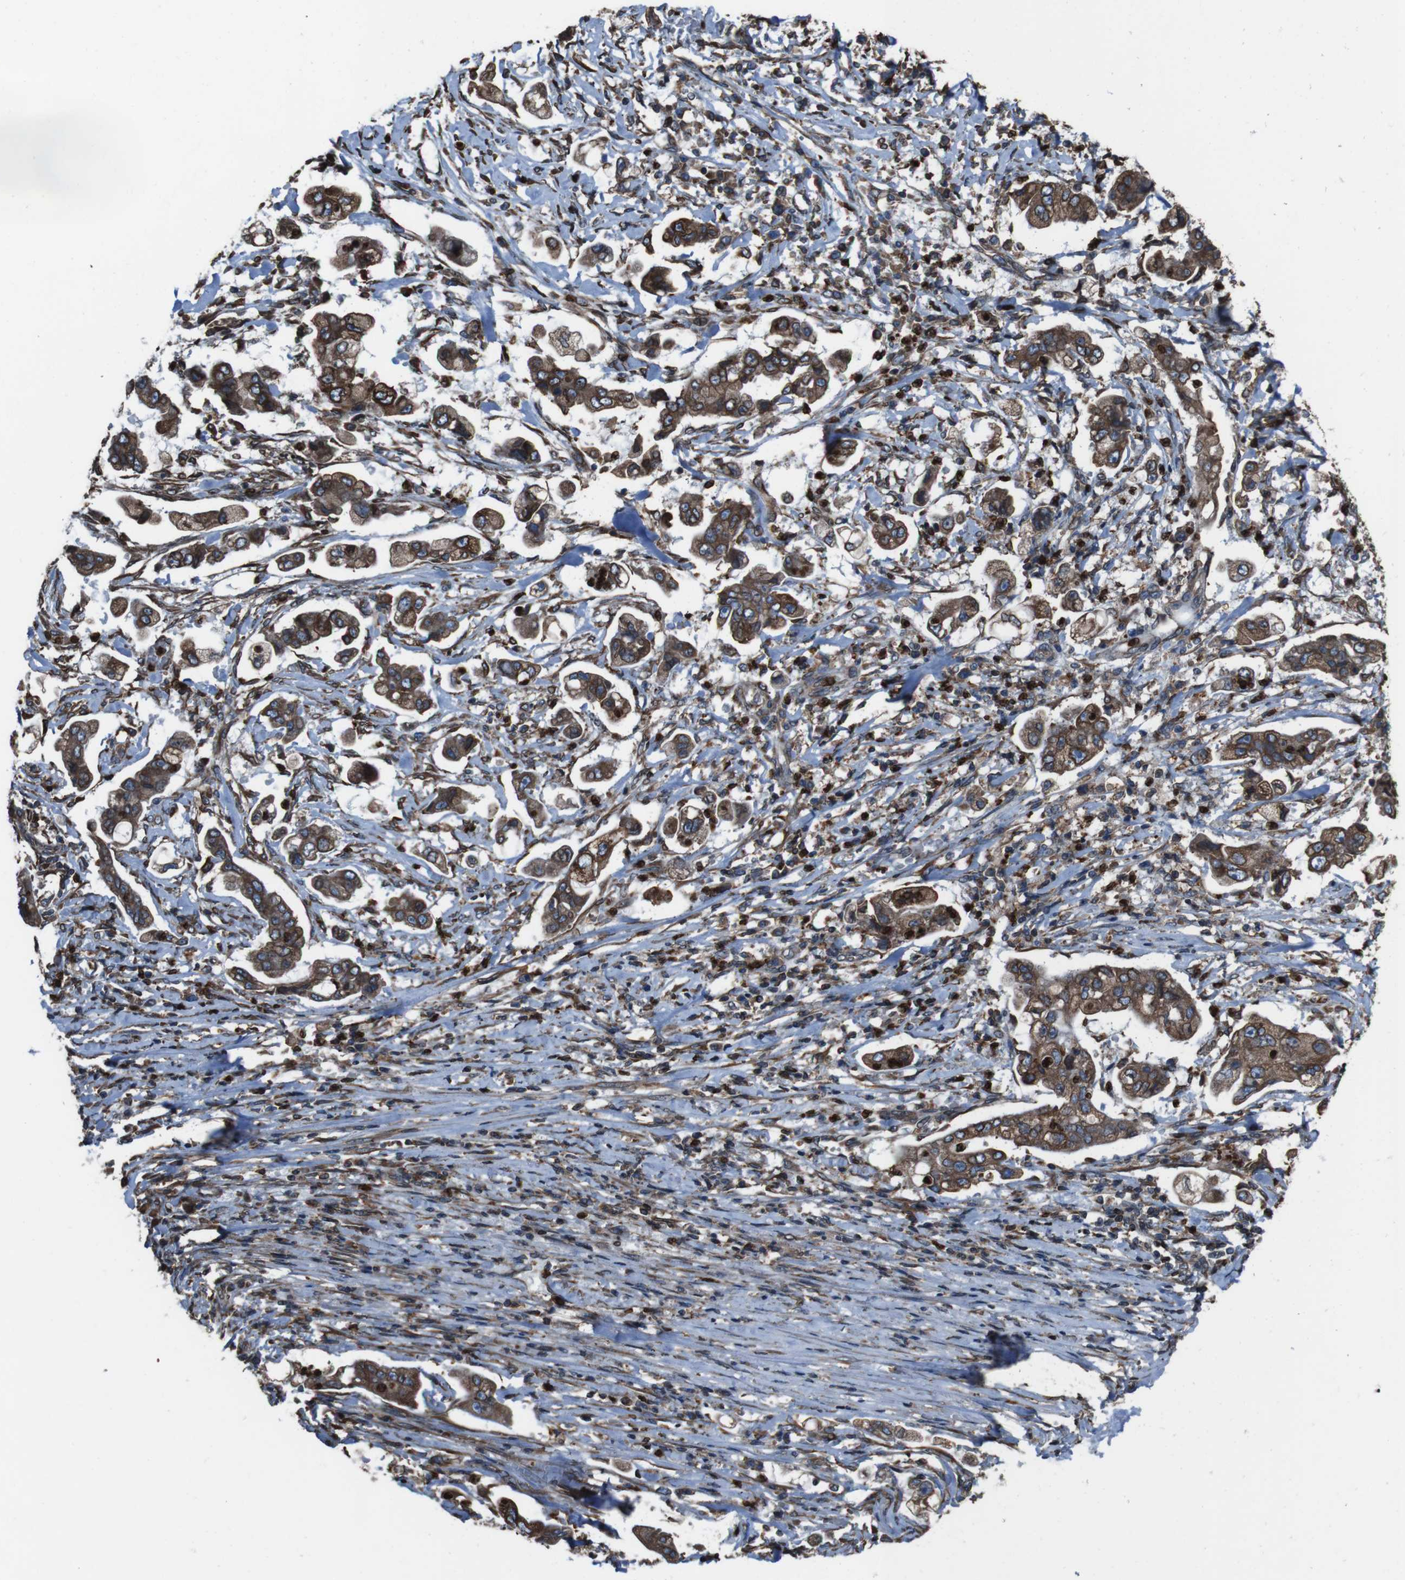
{"staining": {"intensity": "moderate", "quantity": ">75%", "location": "cytoplasmic/membranous"}, "tissue": "stomach cancer", "cell_type": "Tumor cells", "image_type": "cancer", "snomed": [{"axis": "morphology", "description": "Adenocarcinoma, NOS"}, {"axis": "topography", "description": "Stomach"}], "caption": "There is medium levels of moderate cytoplasmic/membranous positivity in tumor cells of stomach cancer, as demonstrated by immunohistochemical staining (brown color).", "gene": "APMAP", "patient": {"sex": "male", "age": 62}}